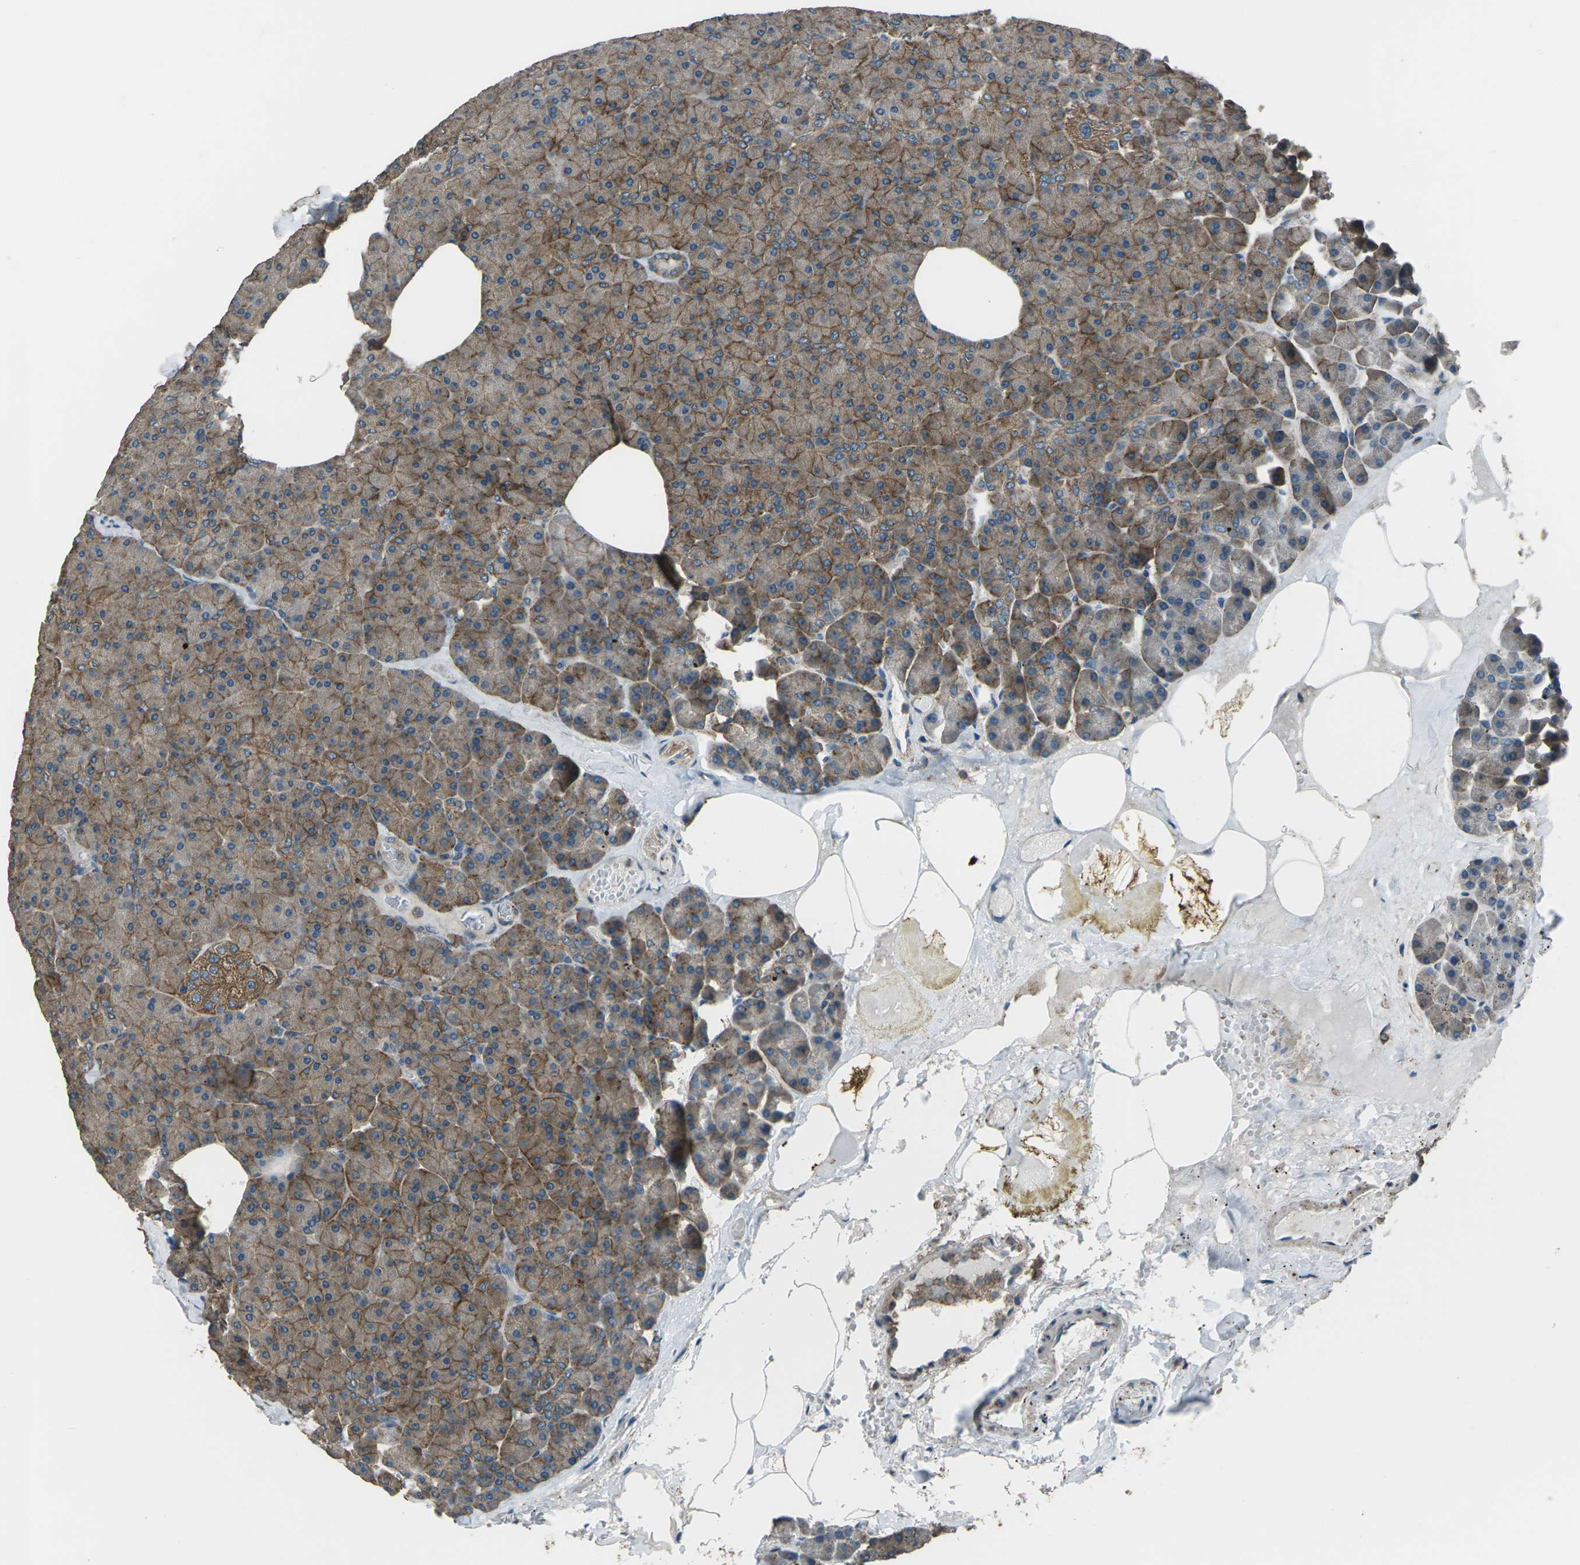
{"staining": {"intensity": "moderate", "quantity": ">75%", "location": "cytoplasmic/membranous"}, "tissue": "pancreas", "cell_type": "Exocrine glandular cells", "image_type": "normal", "snomed": [{"axis": "morphology", "description": "Normal tissue, NOS"}, {"axis": "topography", "description": "Pancreas"}], "caption": "Immunohistochemical staining of benign human pancreas shows >75% levels of moderate cytoplasmic/membranous protein staining in approximately >75% of exocrine glandular cells.", "gene": "CMTM4", "patient": {"sex": "female", "age": 35}}